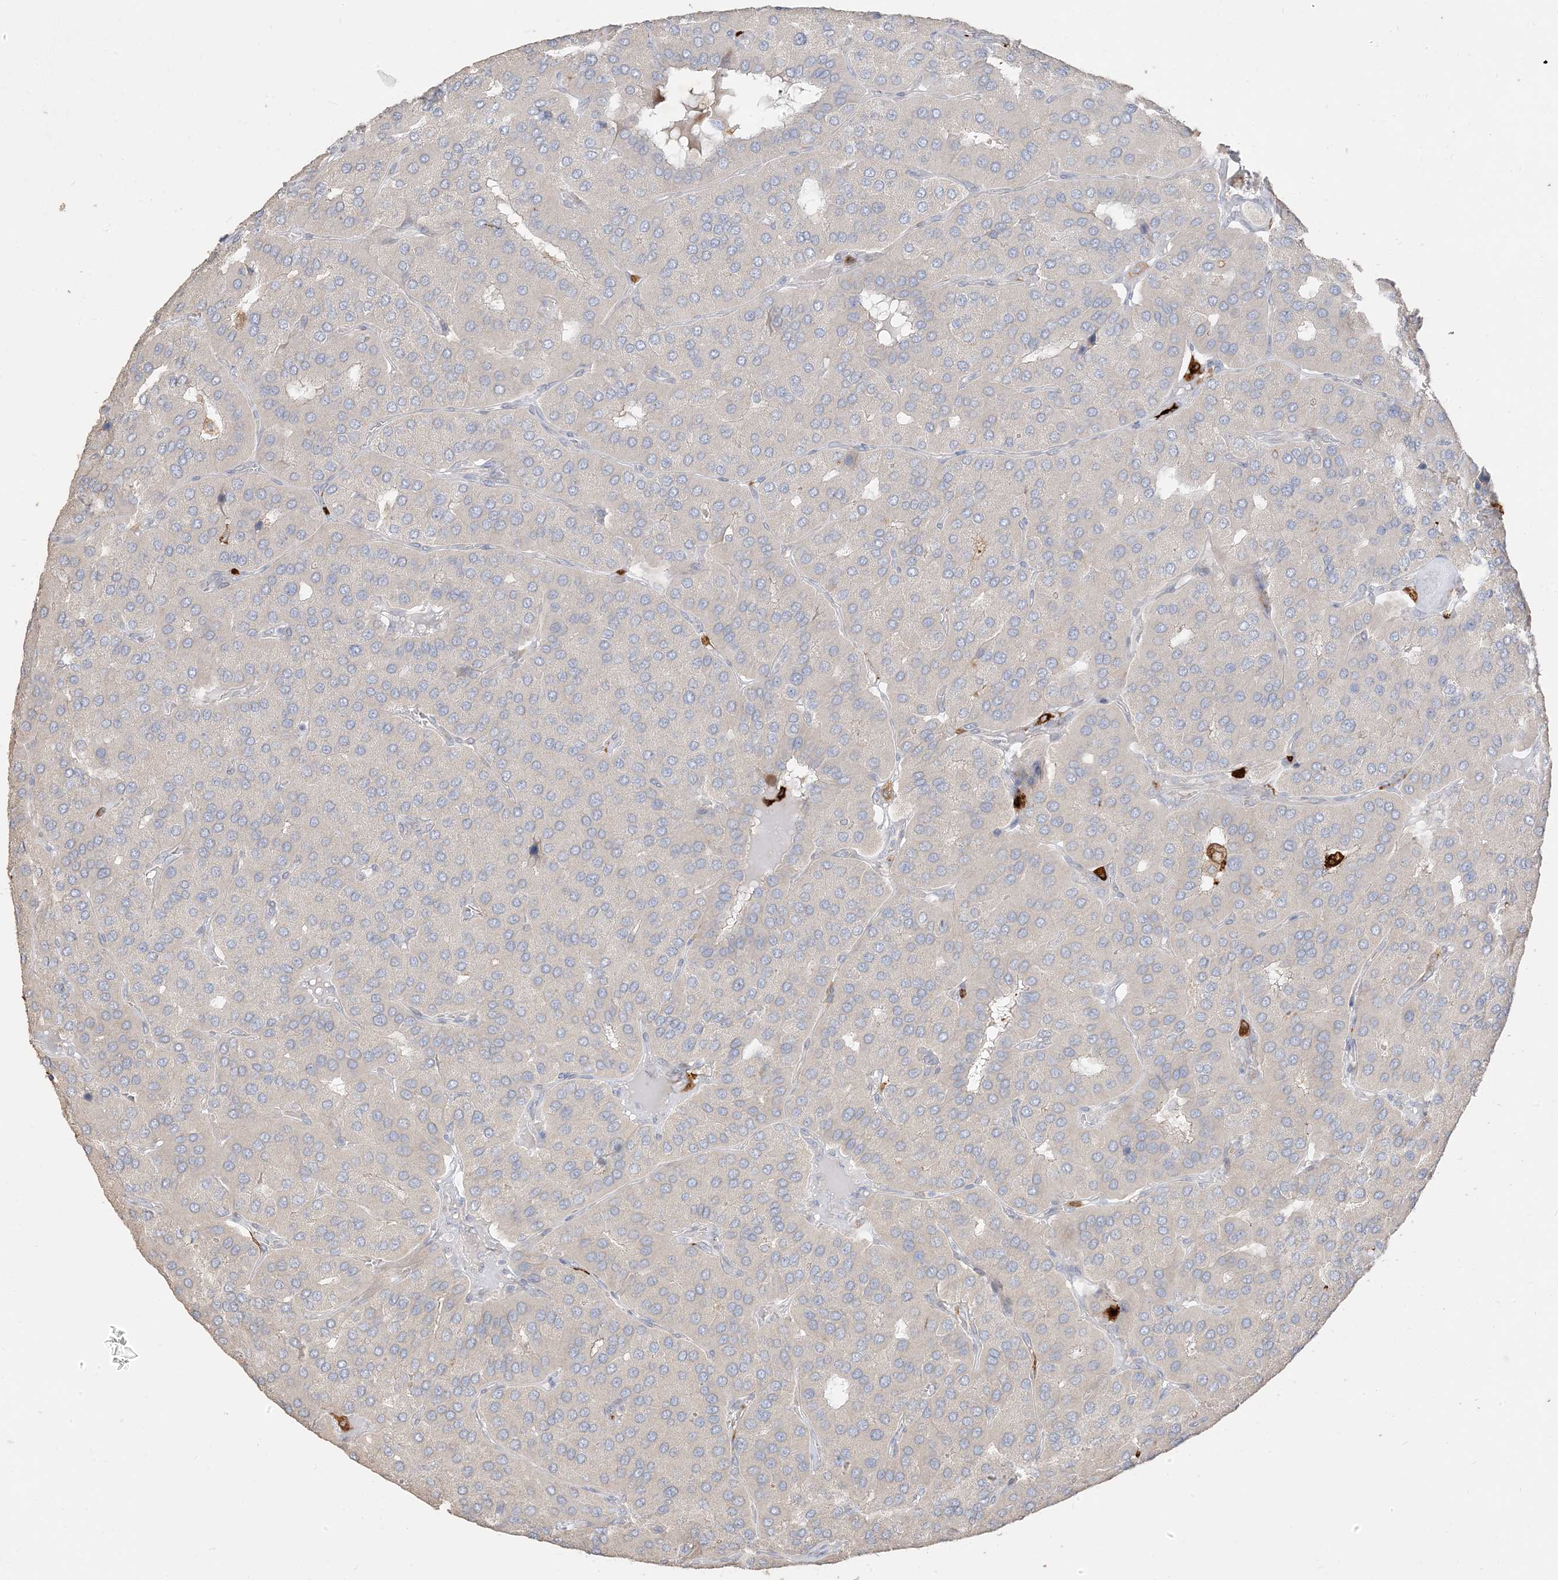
{"staining": {"intensity": "negative", "quantity": "none", "location": "none"}, "tissue": "parathyroid gland", "cell_type": "Glandular cells", "image_type": "normal", "snomed": [{"axis": "morphology", "description": "Normal tissue, NOS"}, {"axis": "morphology", "description": "Adenoma, NOS"}, {"axis": "topography", "description": "Parathyroid gland"}], "caption": "High magnification brightfield microscopy of benign parathyroid gland stained with DAB (brown) and counterstained with hematoxylin (blue): glandular cells show no significant expression. Nuclei are stained in blue.", "gene": "RNF175", "patient": {"sex": "female", "age": 86}}